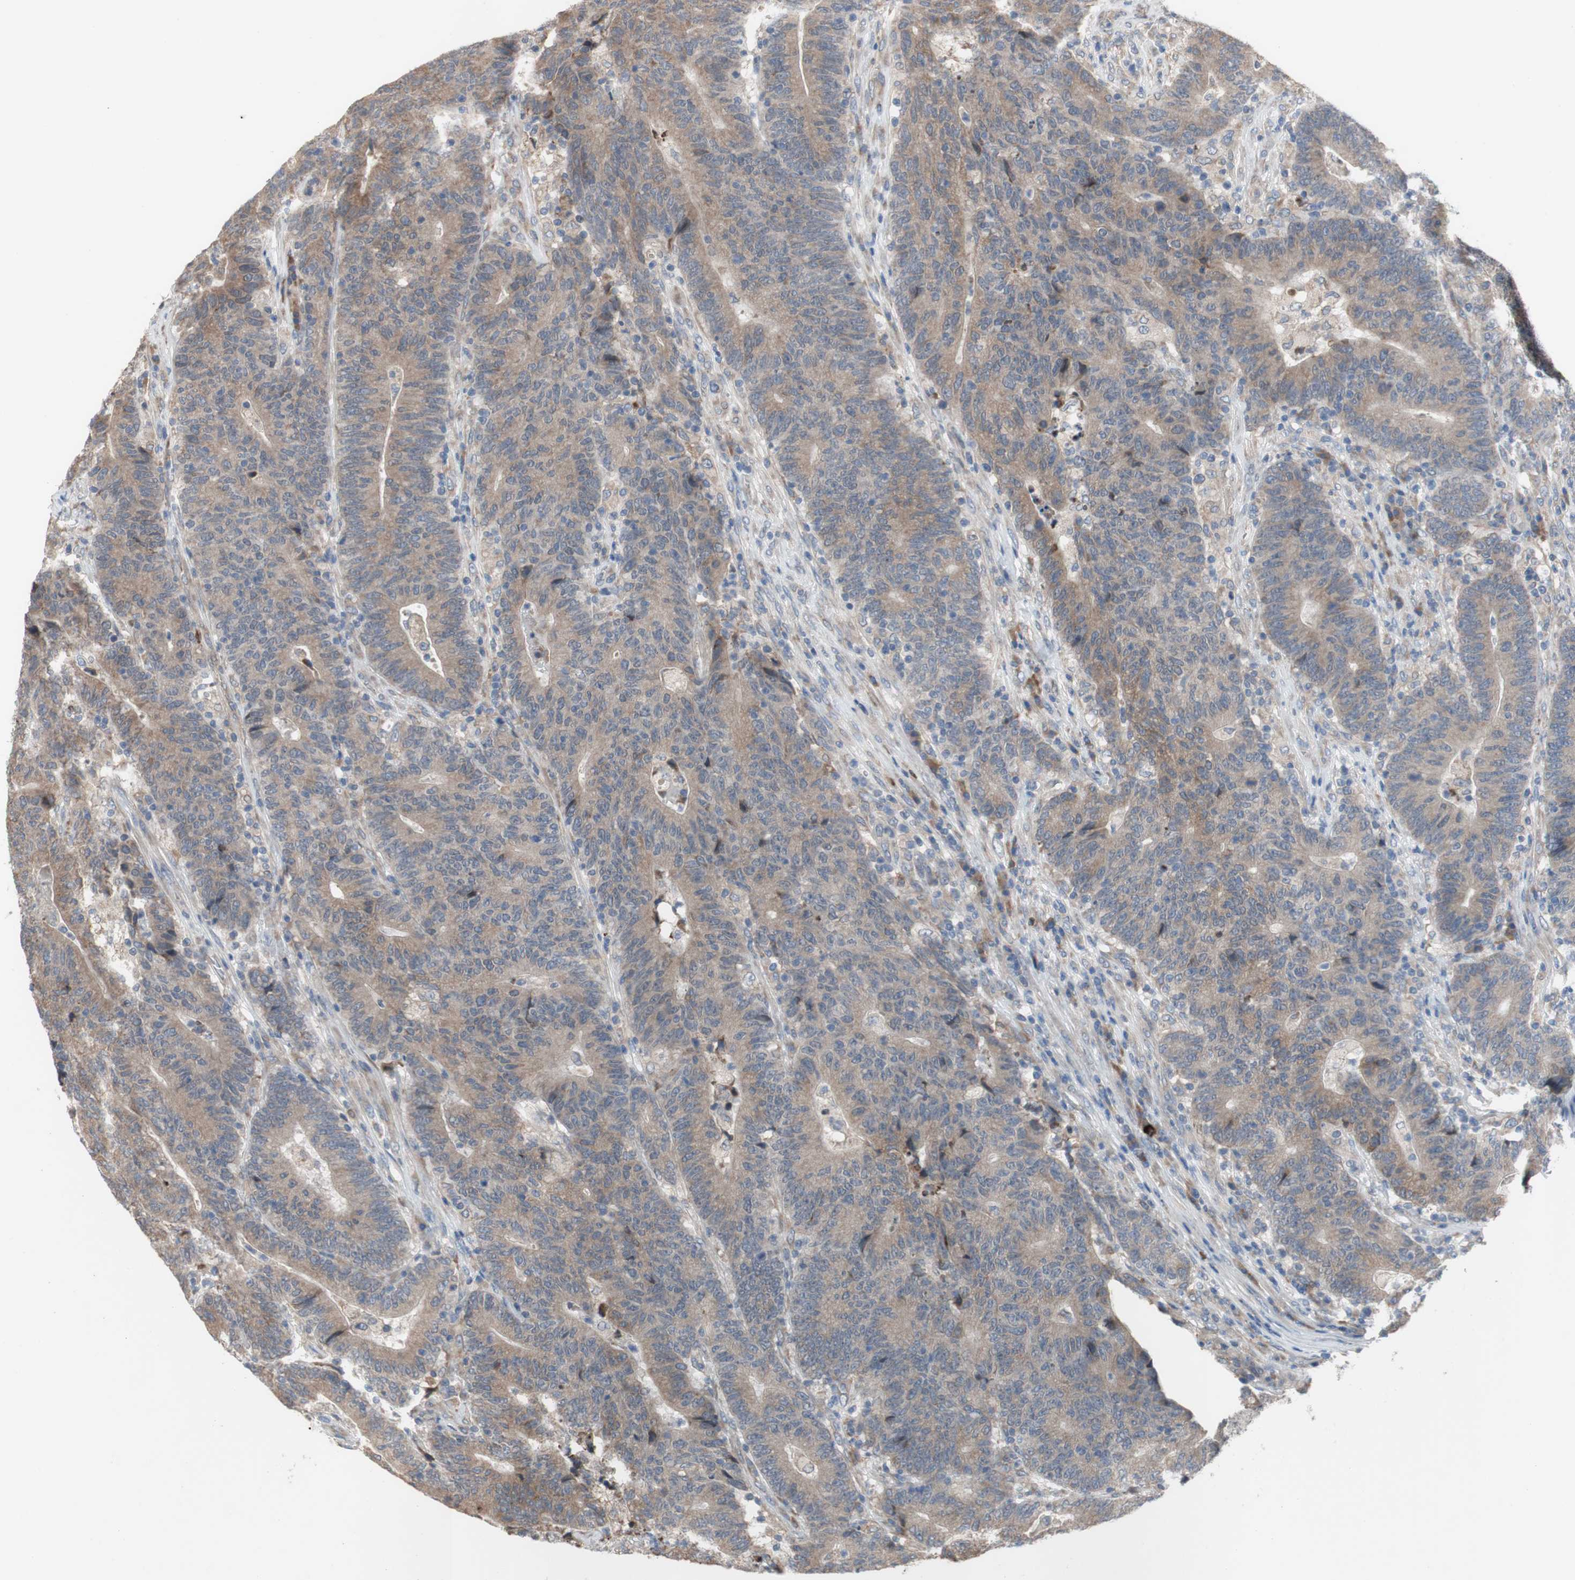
{"staining": {"intensity": "moderate", "quantity": ">75%", "location": "cytoplasmic/membranous"}, "tissue": "colorectal cancer", "cell_type": "Tumor cells", "image_type": "cancer", "snomed": [{"axis": "morphology", "description": "Normal tissue, NOS"}, {"axis": "morphology", "description": "Adenocarcinoma, NOS"}, {"axis": "topography", "description": "Colon"}], "caption": "IHC image of neoplastic tissue: human adenocarcinoma (colorectal) stained using immunohistochemistry shows medium levels of moderate protein expression localized specifically in the cytoplasmic/membranous of tumor cells, appearing as a cytoplasmic/membranous brown color.", "gene": "TTC14", "patient": {"sex": "female", "age": 75}}